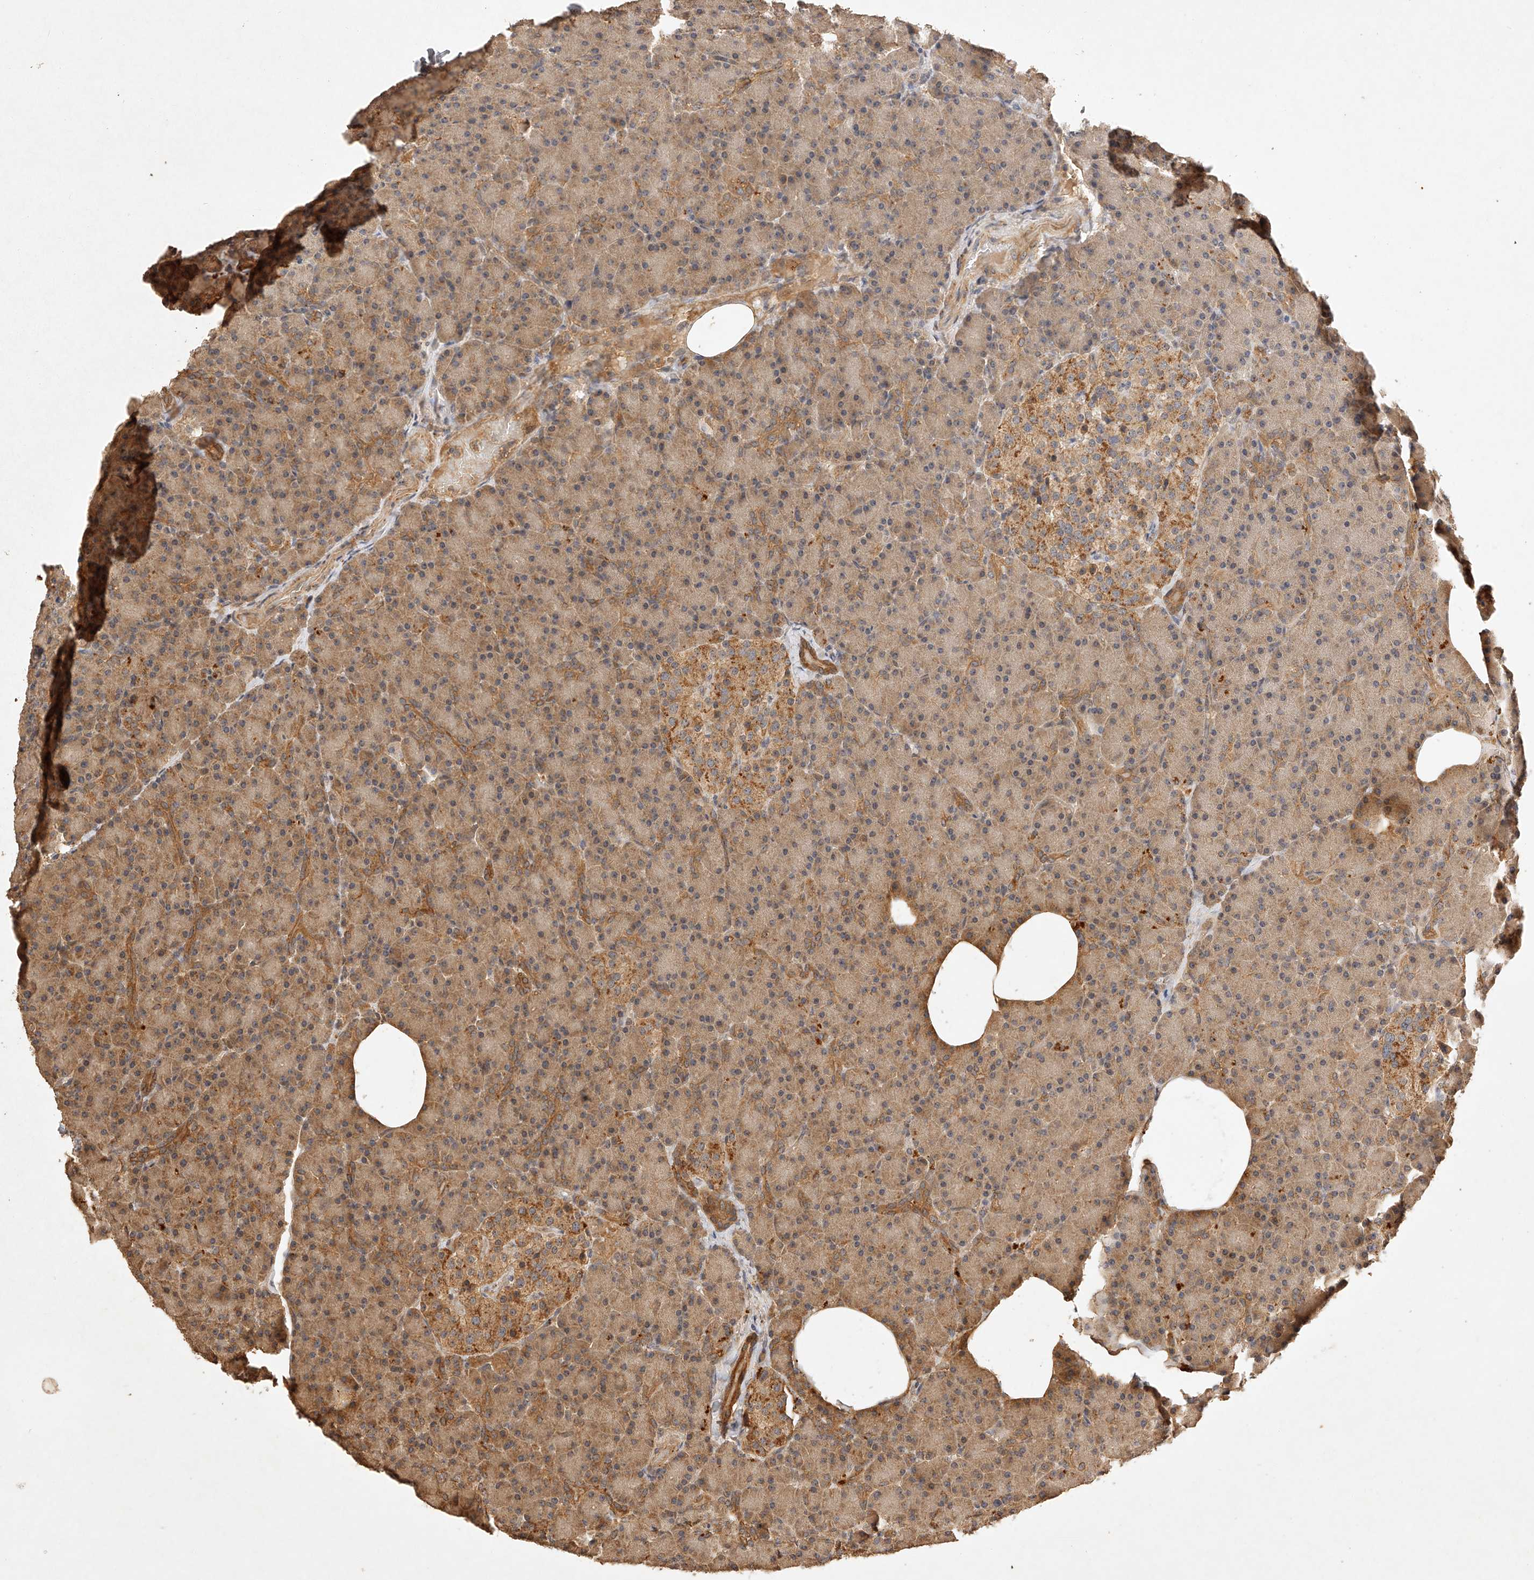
{"staining": {"intensity": "moderate", "quantity": ">75%", "location": "cytoplasmic/membranous"}, "tissue": "pancreas", "cell_type": "Exocrine glandular cells", "image_type": "normal", "snomed": [{"axis": "morphology", "description": "Normal tissue, NOS"}, {"axis": "topography", "description": "Pancreas"}], "caption": "Moderate cytoplasmic/membranous positivity is present in approximately >75% of exocrine glandular cells in normal pancreas. (DAB IHC with brightfield microscopy, high magnification).", "gene": "NSMAF", "patient": {"sex": "female", "age": 43}}